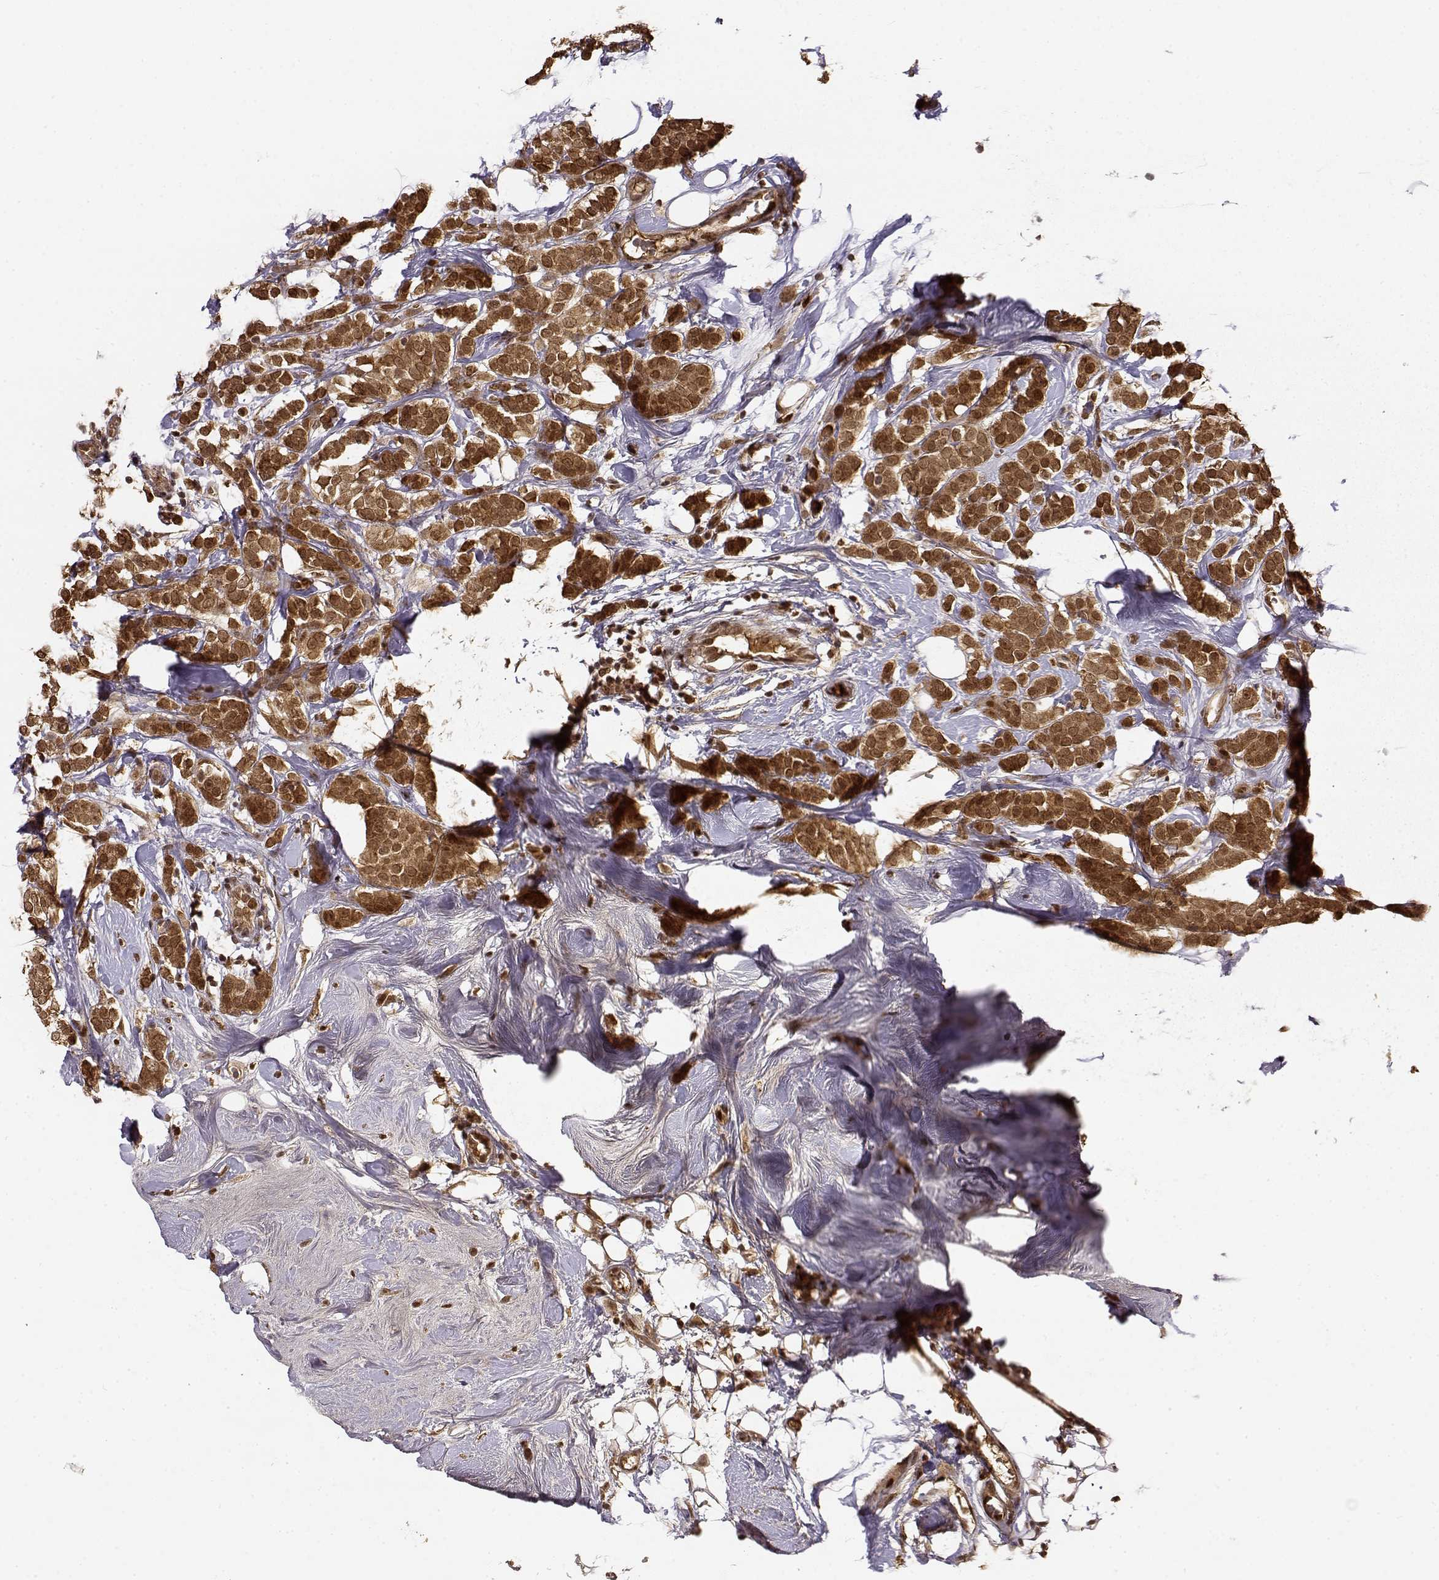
{"staining": {"intensity": "strong", "quantity": ">75%", "location": "cytoplasmic/membranous,nuclear"}, "tissue": "breast cancer", "cell_type": "Tumor cells", "image_type": "cancer", "snomed": [{"axis": "morphology", "description": "Lobular carcinoma"}, {"axis": "topography", "description": "Breast"}], "caption": "Breast cancer (lobular carcinoma) stained for a protein reveals strong cytoplasmic/membranous and nuclear positivity in tumor cells. (Brightfield microscopy of DAB IHC at high magnification).", "gene": "MAEA", "patient": {"sex": "female", "age": 49}}